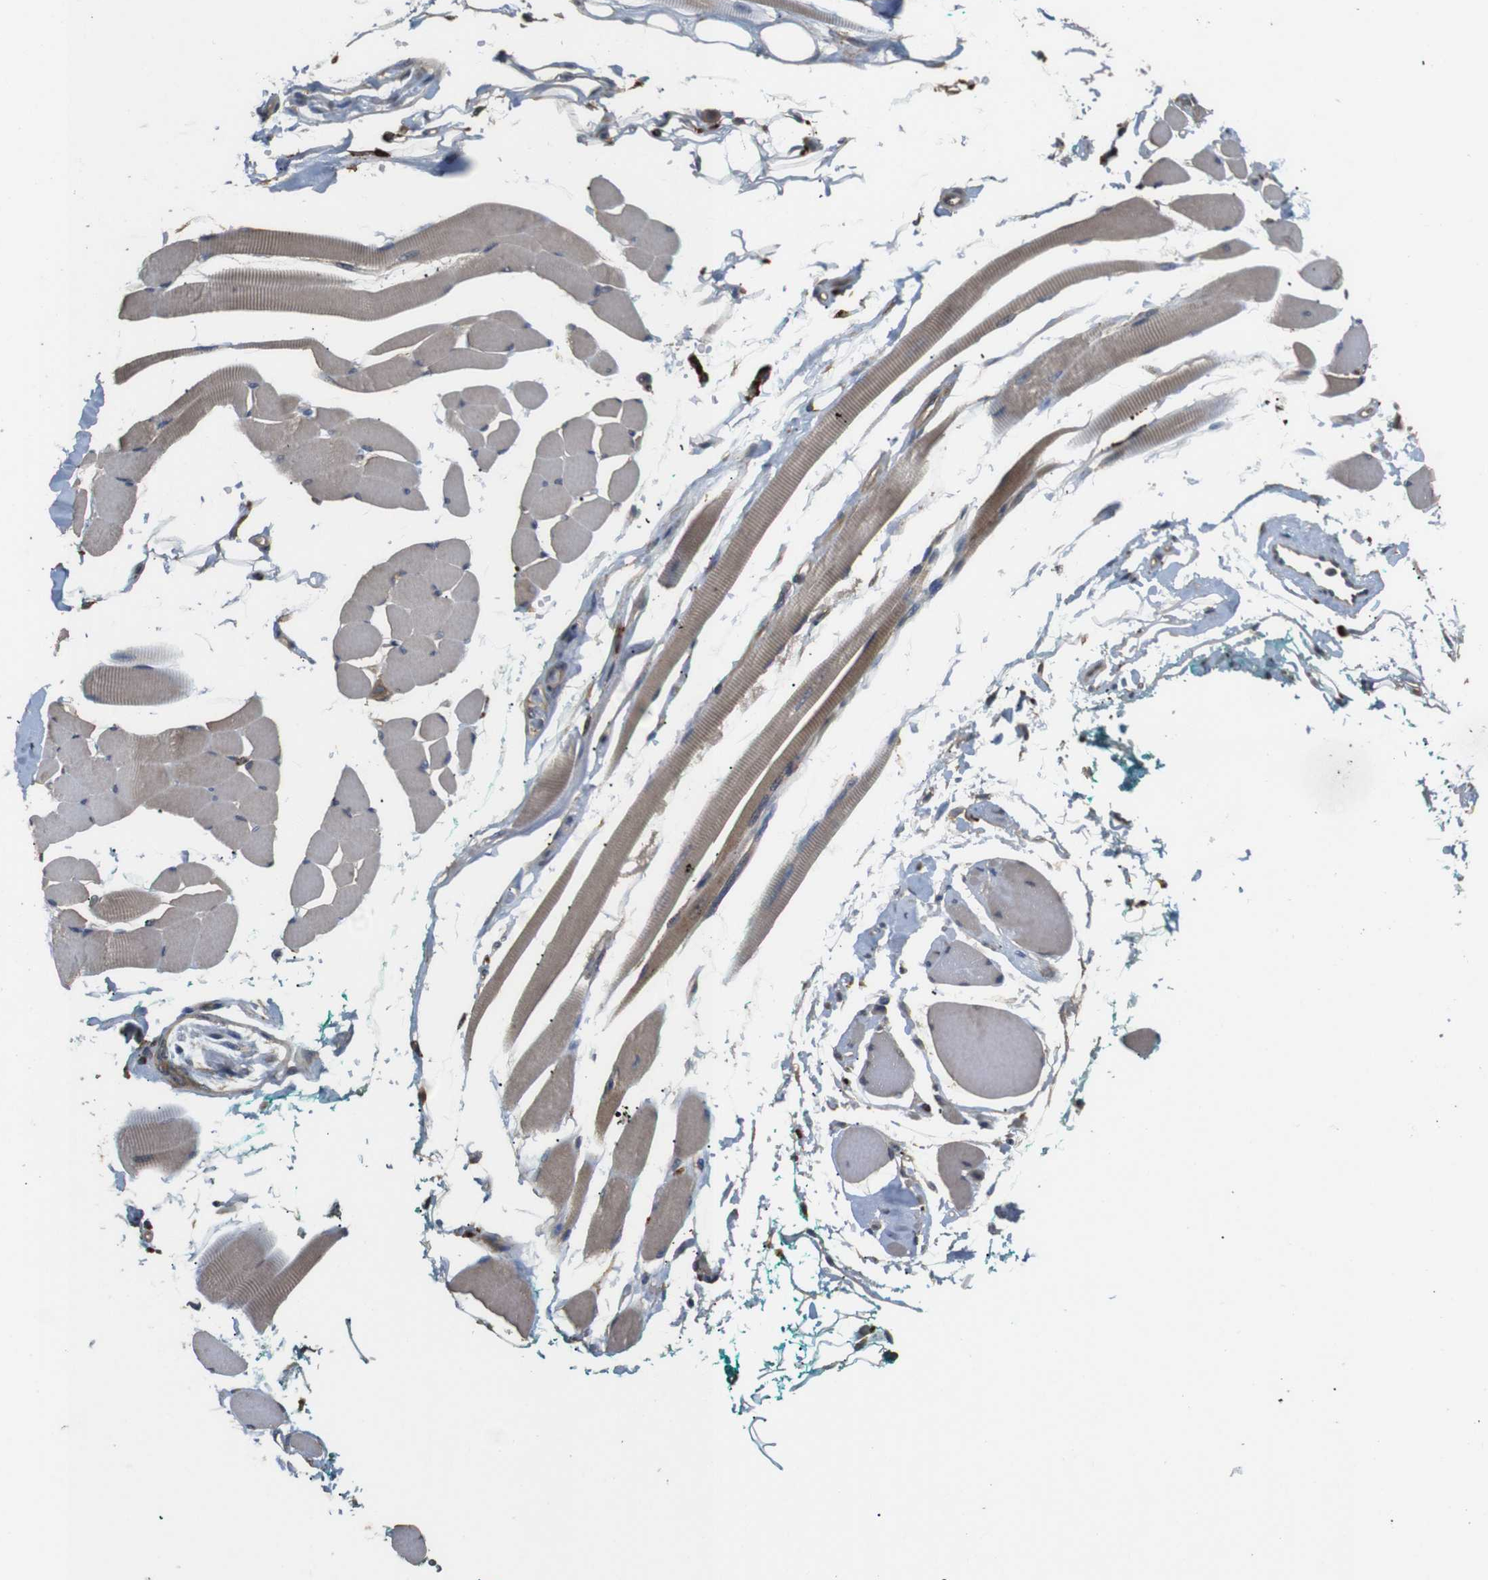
{"staining": {"intensity": "weak", "quantity": ">75%", "location": "cytoplasmic/membranous"}, "tissue": "skeletal muscle", "cell_type": "Myocytes", "image_type": "normal", "snomed": [{"axis": "morphology", "description": "Normal tissue, NOS"}, {"axis": "topography", "description": "Skeletal muscle"}, {"axis": "topography", "description": "Oral tissue"}, {"axis": "topography", "description": "Peripheral nerve tissue"}], "caption": "DAB immunohistochemical staining of benign skeletal muscle displays weak cytoplasmic/membranous protein expression in approximately >75% of myocytes. (IHC, brightfield microscopy, high magnification).", "gene": "KSR1", "patient": {"sex": "female", "age": 84}}